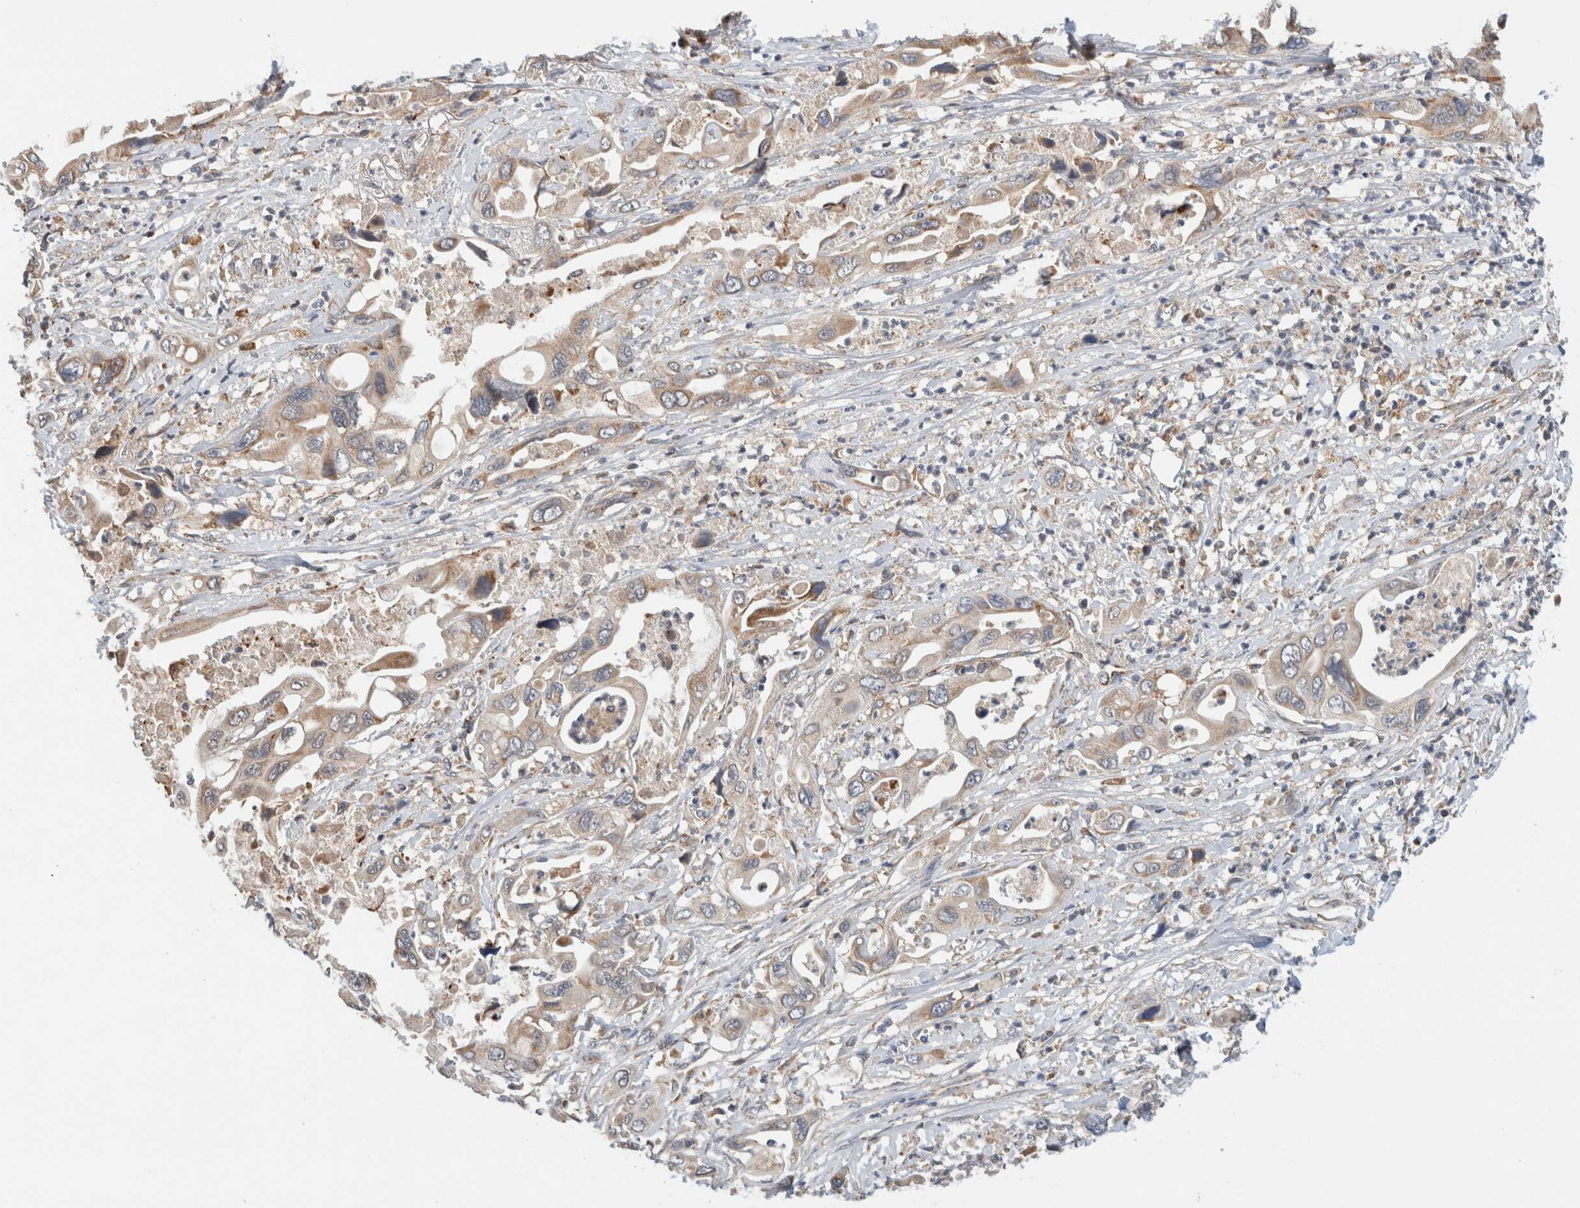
{"staining": {"intensity": "weak", "quantity": ">75%", "location": "cytoplasmic/membranous"}, "tissue": "pancreatic cancer", "cell_type": "Tumor cells", "image_type": "cancer", "snomed": [{"axis": "morphology", "description": "Adenocarcinoma, NOS"}, {"axis": "topography", "description": "Pancreas"}], "caption": "Pancreatic adenocarcinoma tissue exhibits weak cytoplasmic/membranous expression in approximately >75% of tumor cells", "gene": "AMPD1", "patient": {"sex": "male", "age": 66}}